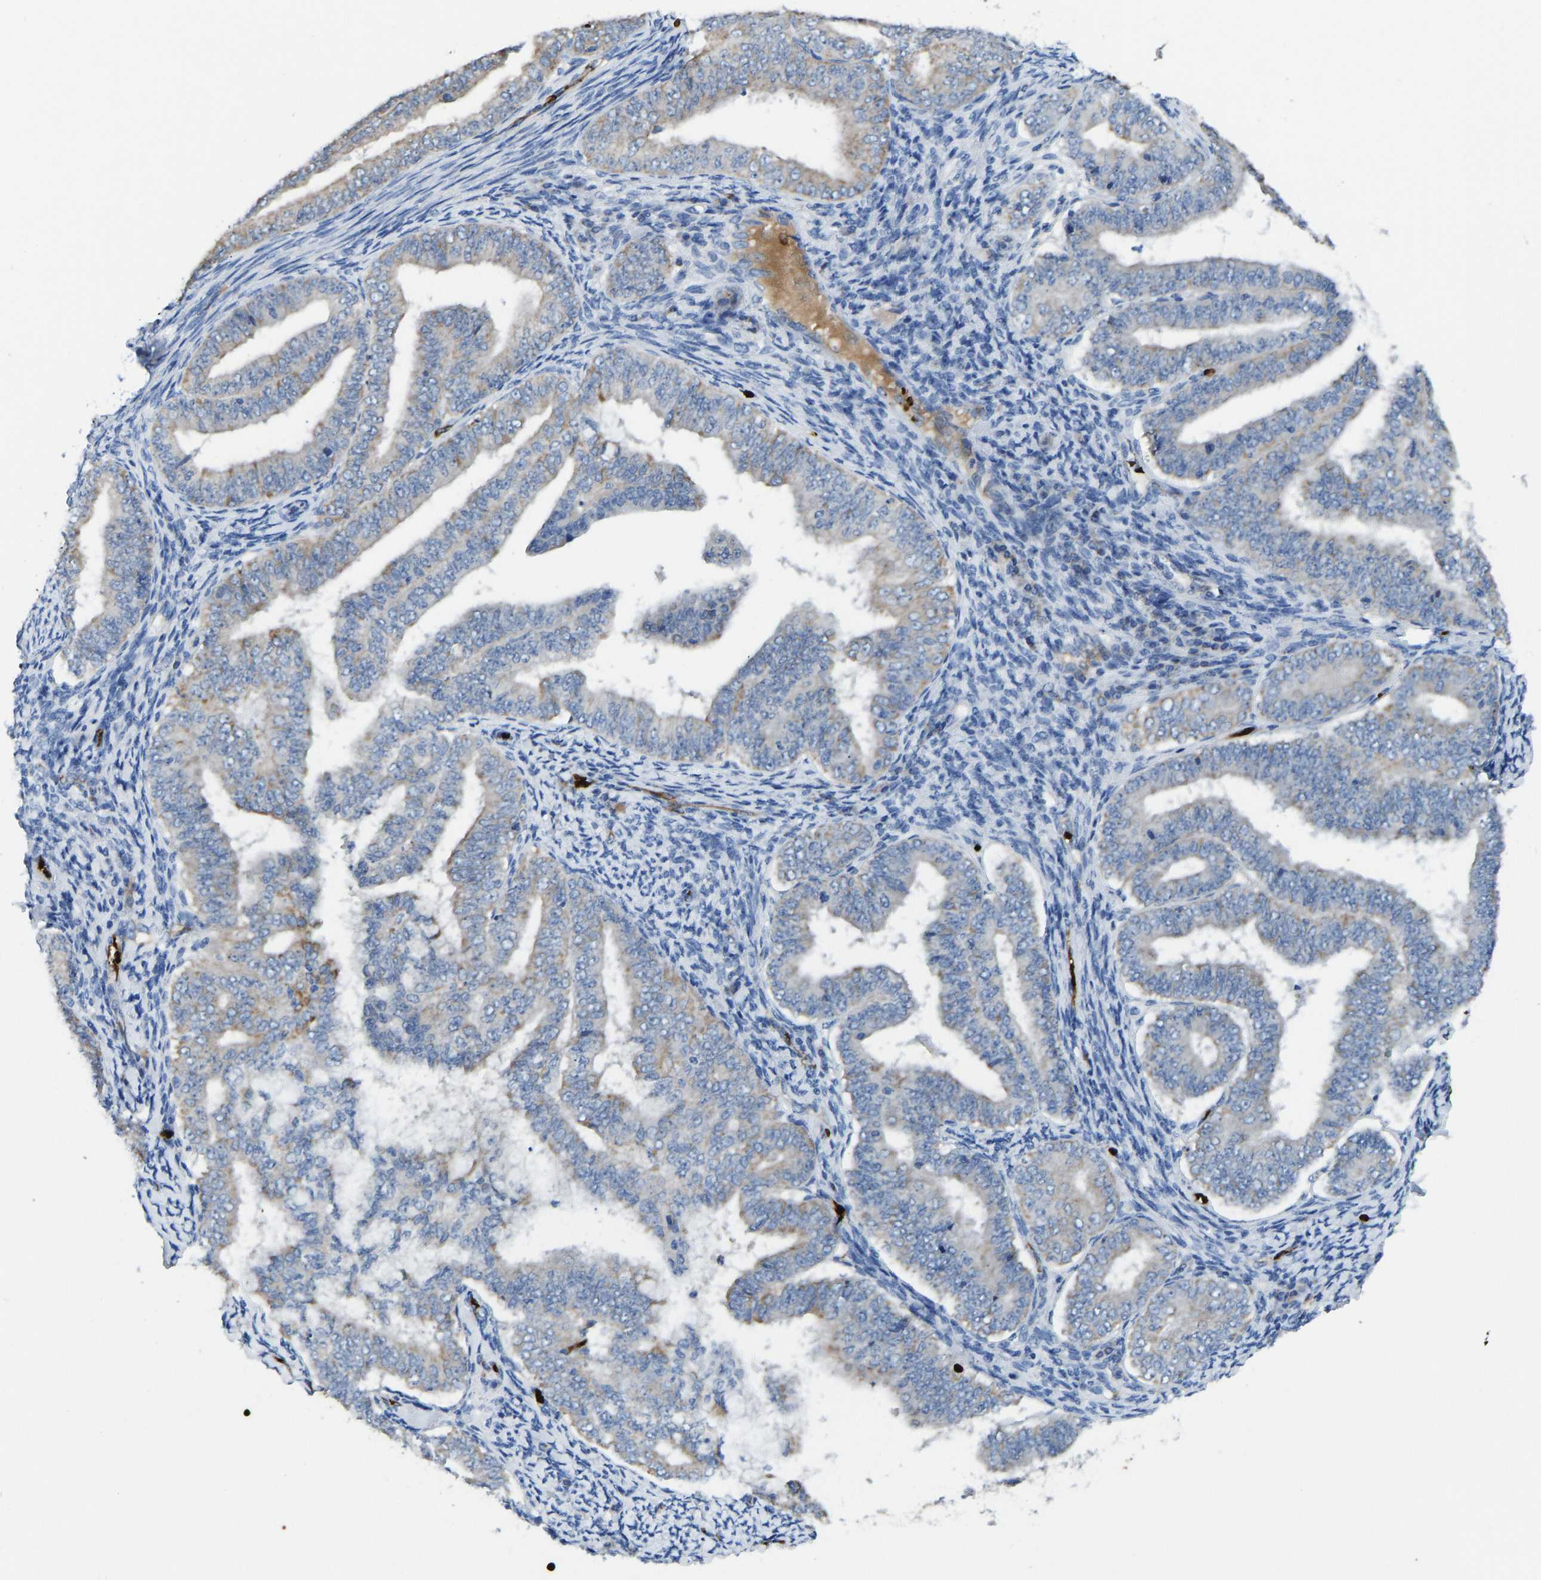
{"staining": {"intensity": "moderate", "quantity": "<25%", "location": "cytoplasmic/membranous"}, "tissue": "endometrial cancer", "cell_type": "Tumor cells", "image_type": "cancer", "snomed": [{"axis": "morphology", "description": "Adenocarcinoma, NOS"}, {"axis": "topography", "description": "Endometrium"}], "caption": "Human endometrial cancer stained with a brown dye reveals moderate cytoplasmic/membranous positive positivity in about <25% of tumor cells.", "gene": "PIGS", "patient": {"sex": "female", "age": 63}}